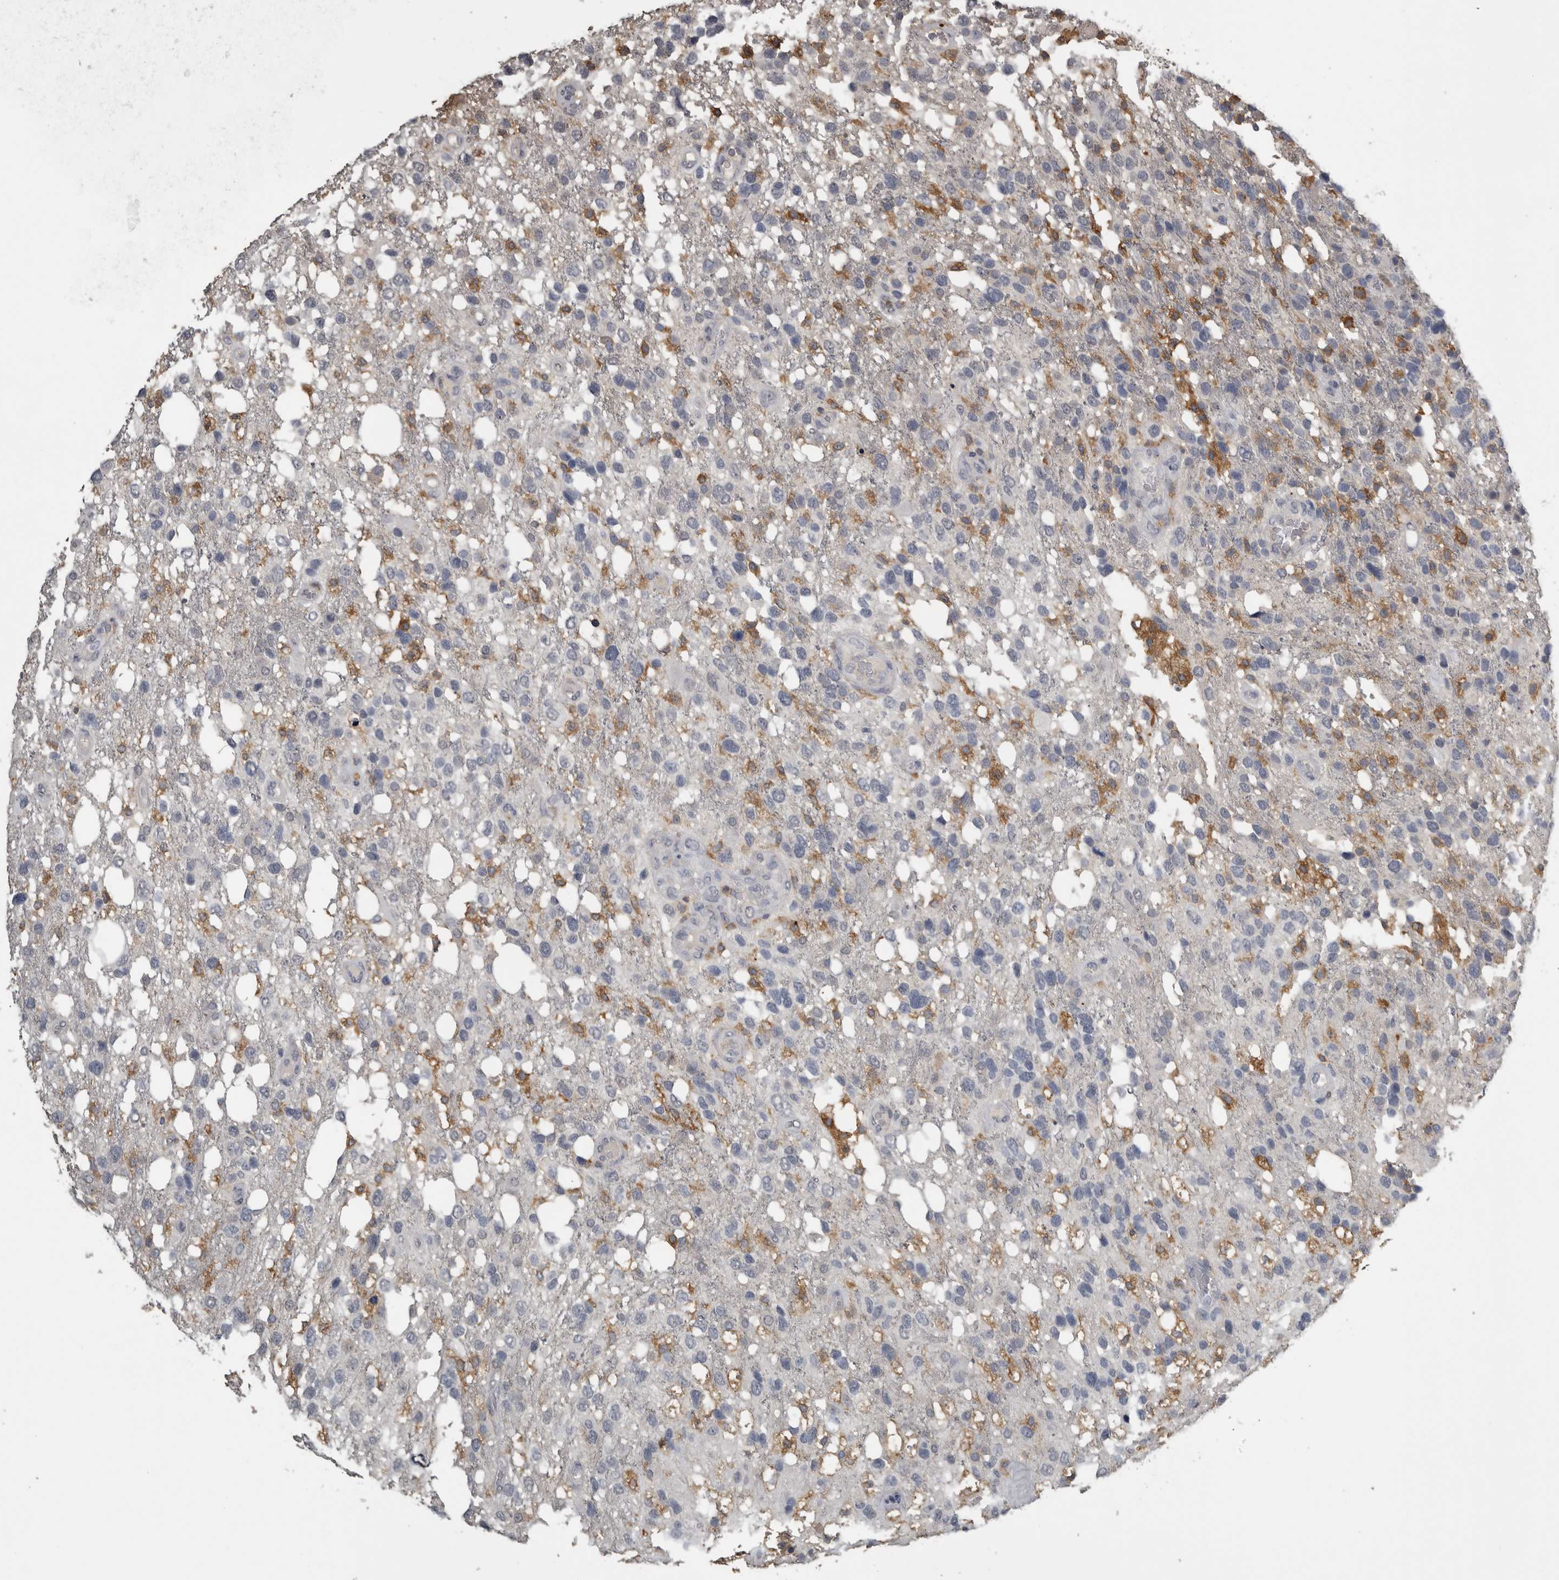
{"staining": {"intensity": "negative", "quantity": "none", "location": "none"}, "tissue": "glioma", "cell_type": "Tumor cells", "image_type": "cancer", "snomed": [{"axis": "morphology", "description": "Glioma, malignant, High grade"}, {"axis": "topography", "description": "Brain"}], "caption": "A photomicrograph of glioma stained for a protein displays no brown staining in tumor cells.", "gene": "PIK3AP1", "patient": {"sex": "female", "age": 58}}